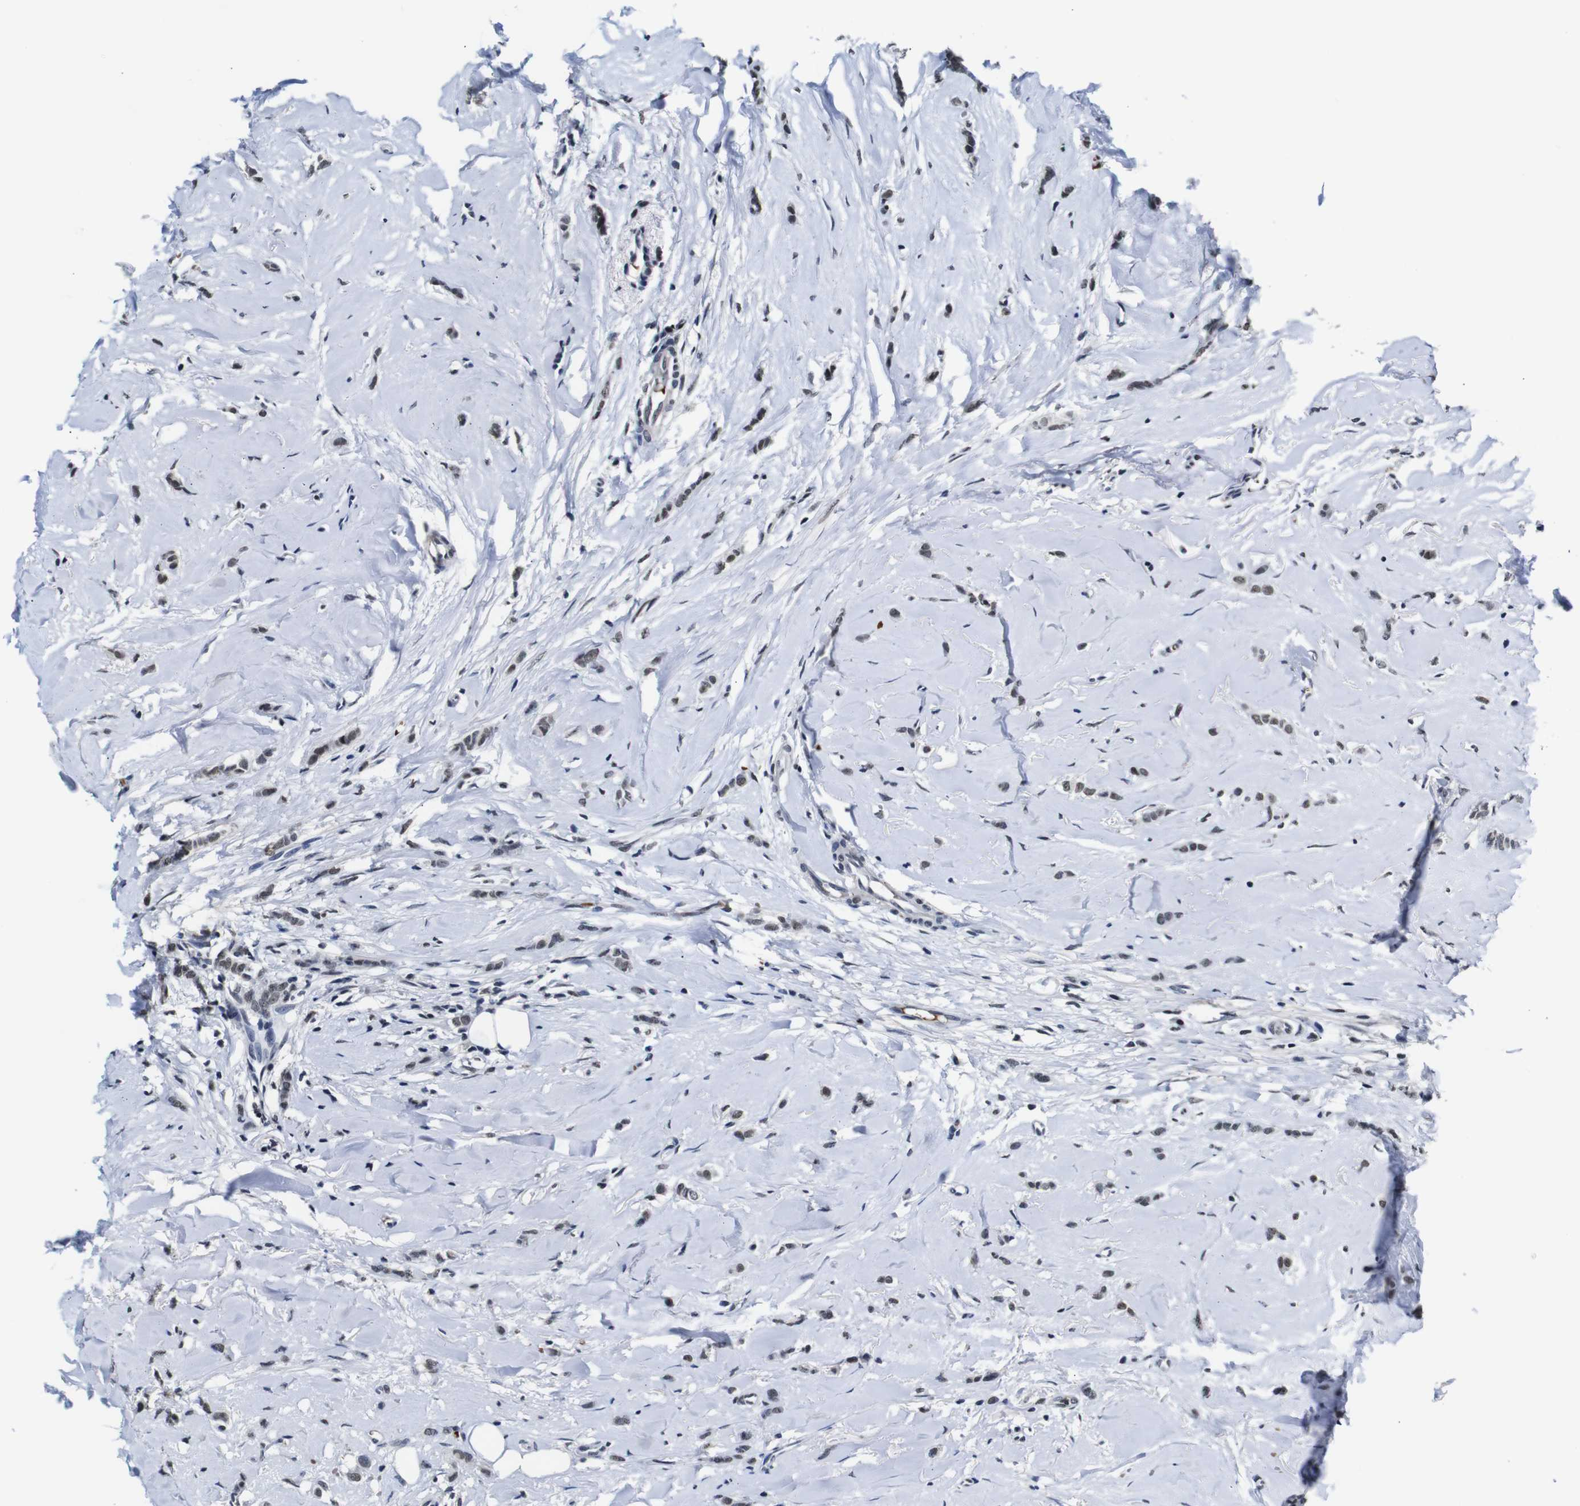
{"staining": {"intensity": "weak", "quantity": ">75%", "location": "nuclear"}, "tissue": "breast cancer", "cell_type": "Tumor cells", "image_type": "cancer", "snomed": [{"axis": "morphology", "description": "Lobular carcinoma"}, {"axis": "topography", "description": "Skin"}, {"axis": "topography", "description": "Breast"}], "caption": "Breast cancer (lobular carcinoma) stained with a protein marker exhibits weak staining in tumor cells.", "gene": "ILDR2", "patient": {"sex": "female", "age": 46}}